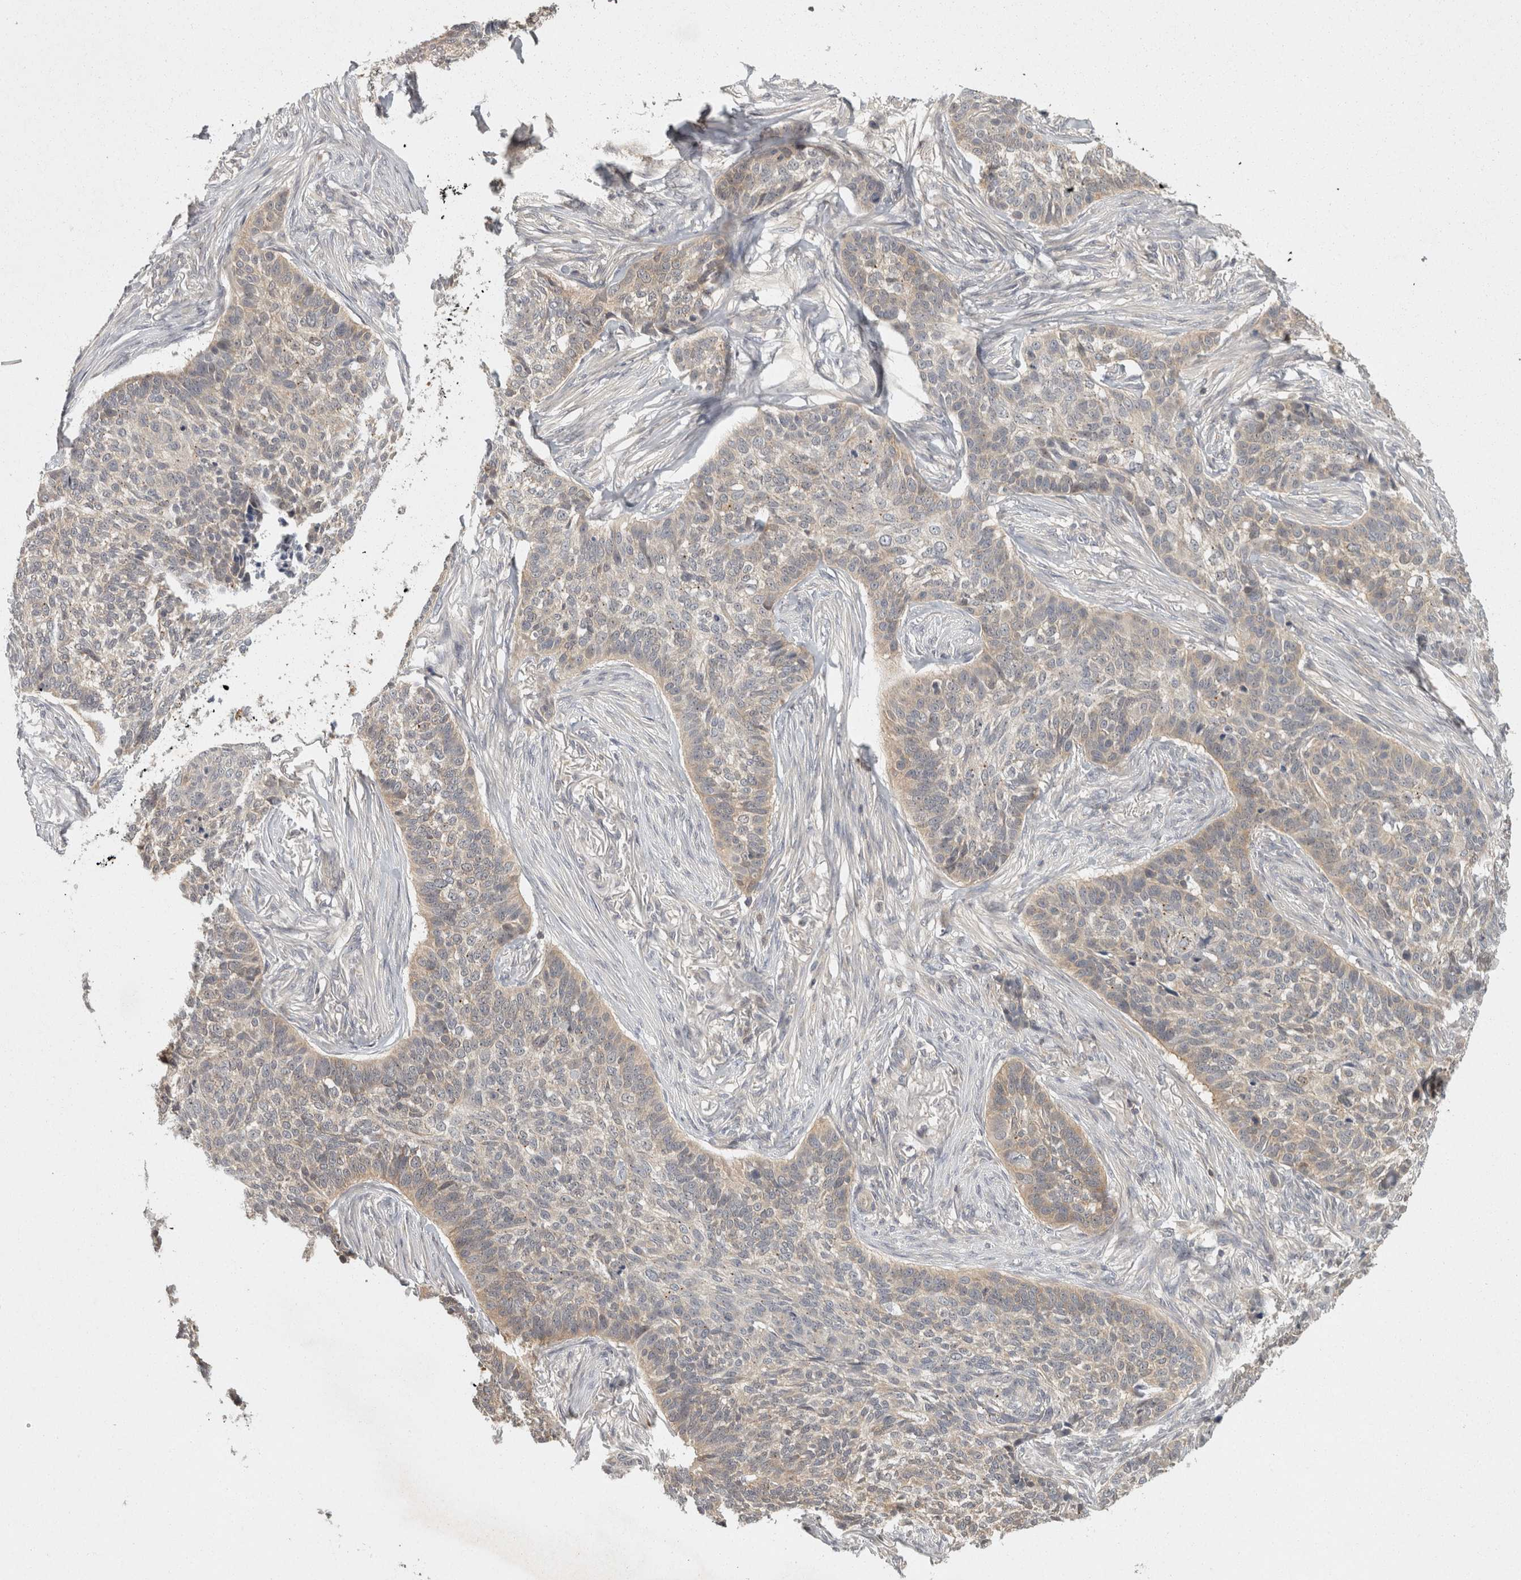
{"staining": {"intensity": "weak", "quantity": "<25%", "location": "cytoplasmic/membranous"}, "tissue": "skin cancer", "cell_type": "Tumor cells", "image_type": "cancer", "snomed": [{"axis": "morphology", "description": "Basal cell carcinoma"}, {"axis": "topography", "description": "Skin"}], "caption": "Image shows no protein expression in tumor cells of skin basal cell carcinoma tissue.", "gene": "ACAT2", "patient": {"sex": "male", "age": 85}}